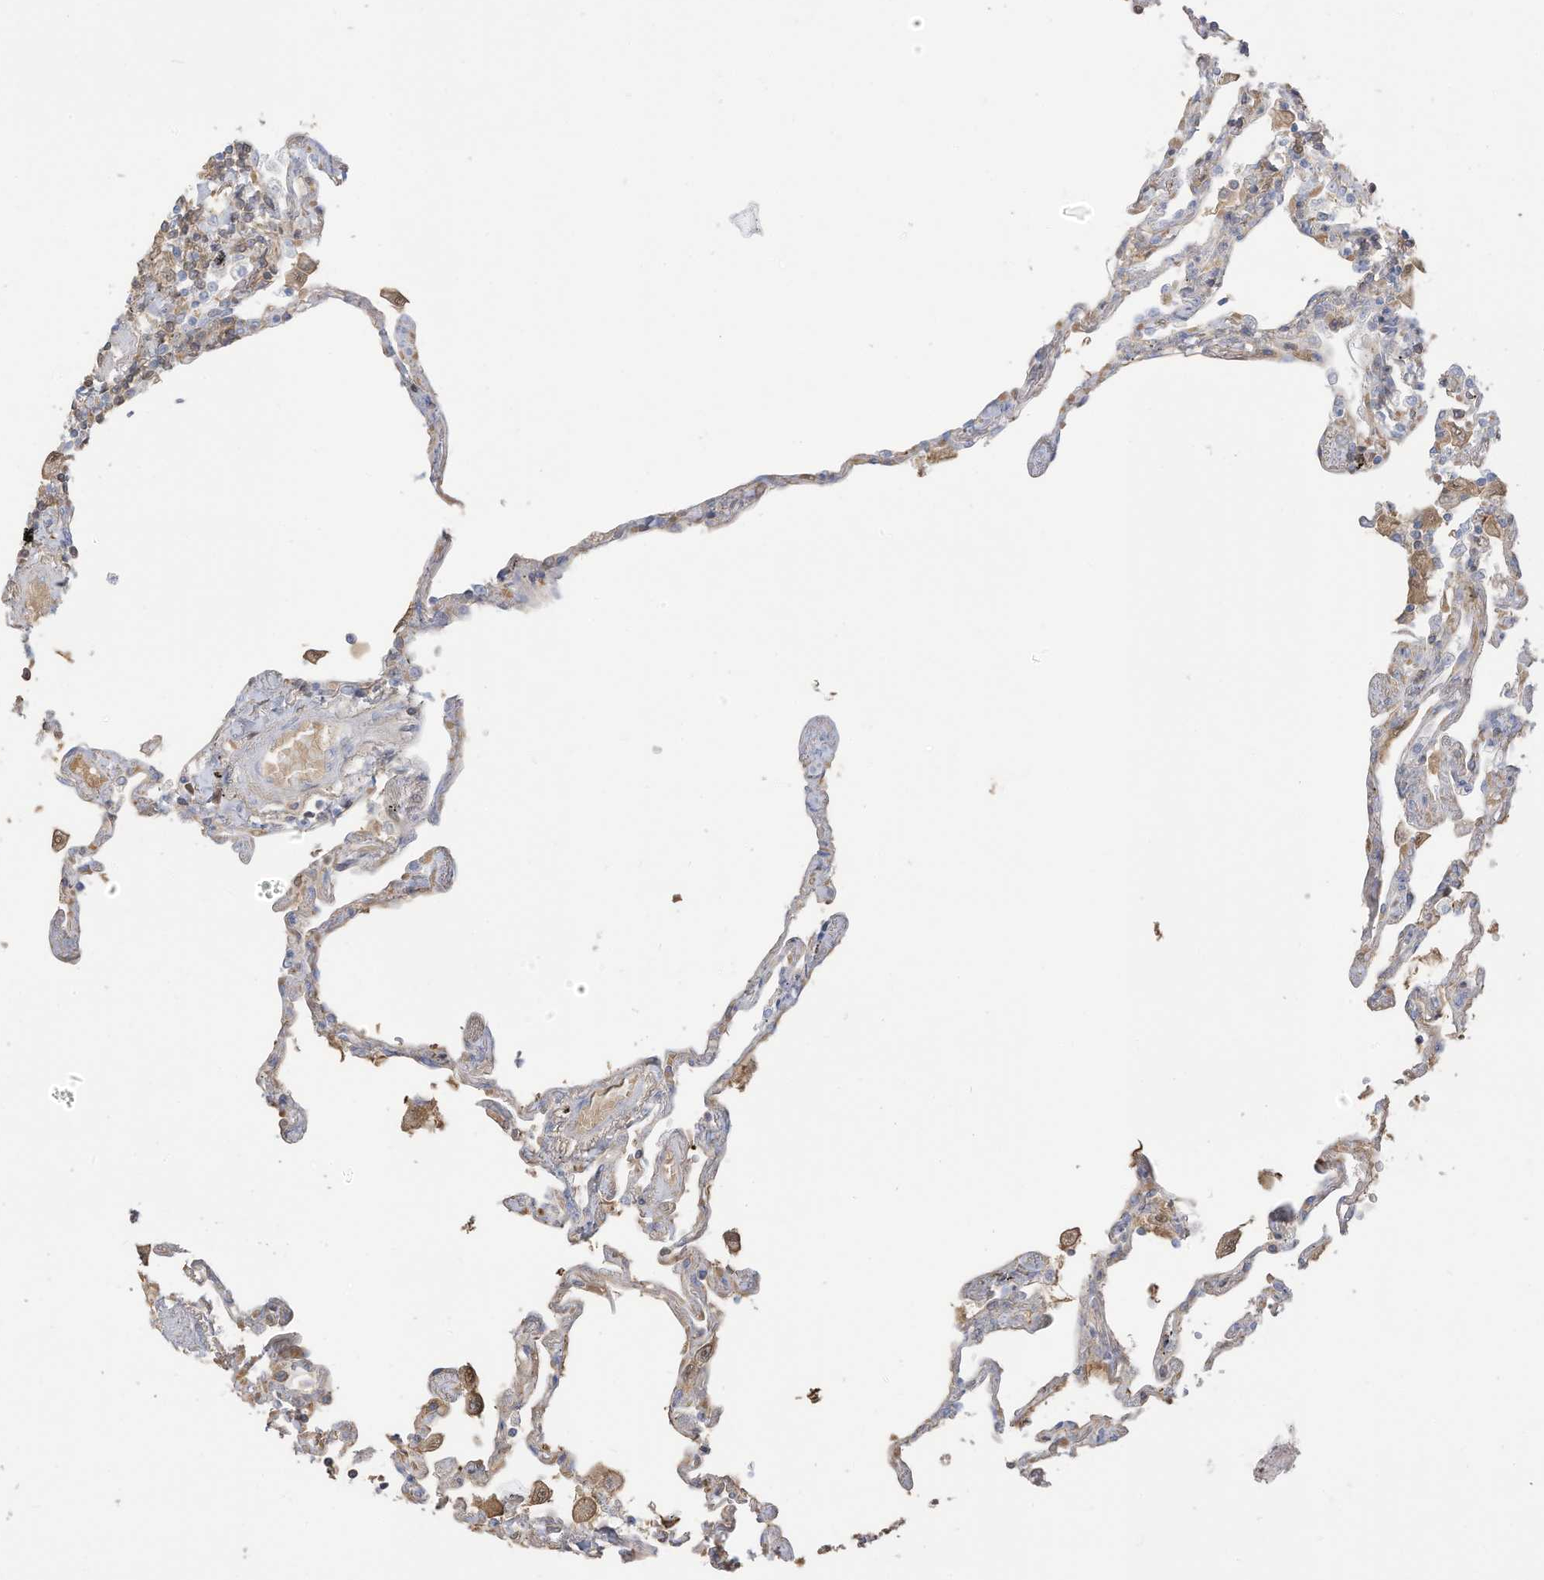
{"staining": {"intensity": "negative", "quantity": "none", "location": "none"}, "tissue": "lung", "cell_type": "Alveolar cells", "image_type": "normal", "snomed": [{"axis": "morphology", "description": "Normal tissue, NOS"}, {"axis": "topography", "description": "Lung"}], "caption": "IHC of benign human lung reveals no positivity in alveolar cells. (DAB immunohistochemistry (IHC) visualized using brightfield microscopy, high magnification).", "gene": "HSD17B13", "patient": {"sex": "female", "age": 67}}